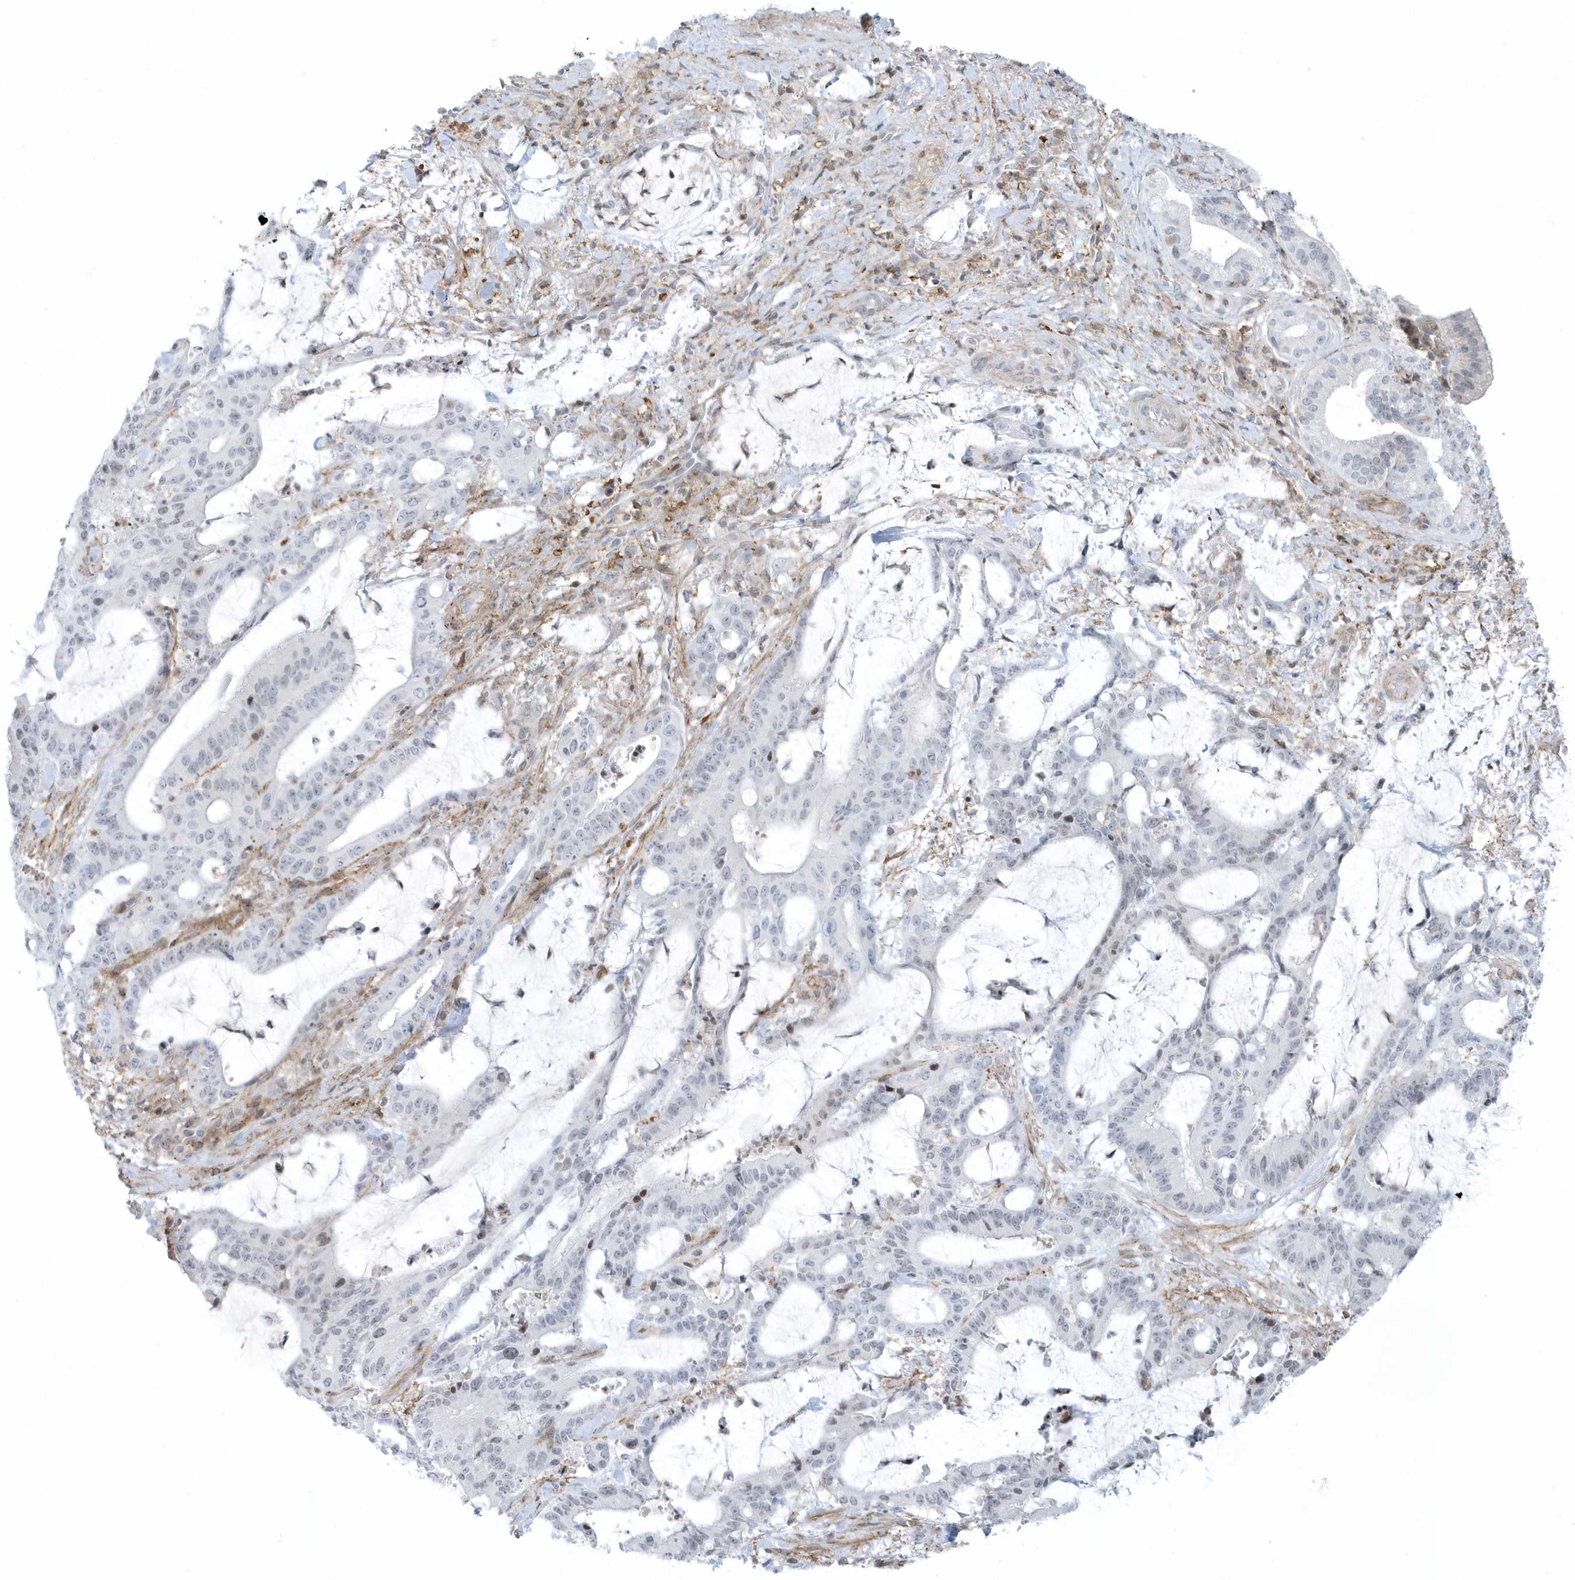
{"staining": {"intensity": "negative", "quantity": "none", "location": "none"}, "tissue": "liver cancer", "cell_type": "Tumor cells", "image_type": "cancer", "snomed": [{"axis": "morphology", "description": "Normal tissue, NOS"}, {"axis": "morphology", "description": "Cholangiocarcinoma"}, {"axis": "topography", "description": "Liver"}, {"axis": "topography", "description": "Peripheral nerve tissue"}], "caption": "Tumor cells are negative for protein expression in human liver cancer.", "gene": "CACNB2", "patient": {"sex": "female", "age": 73}}